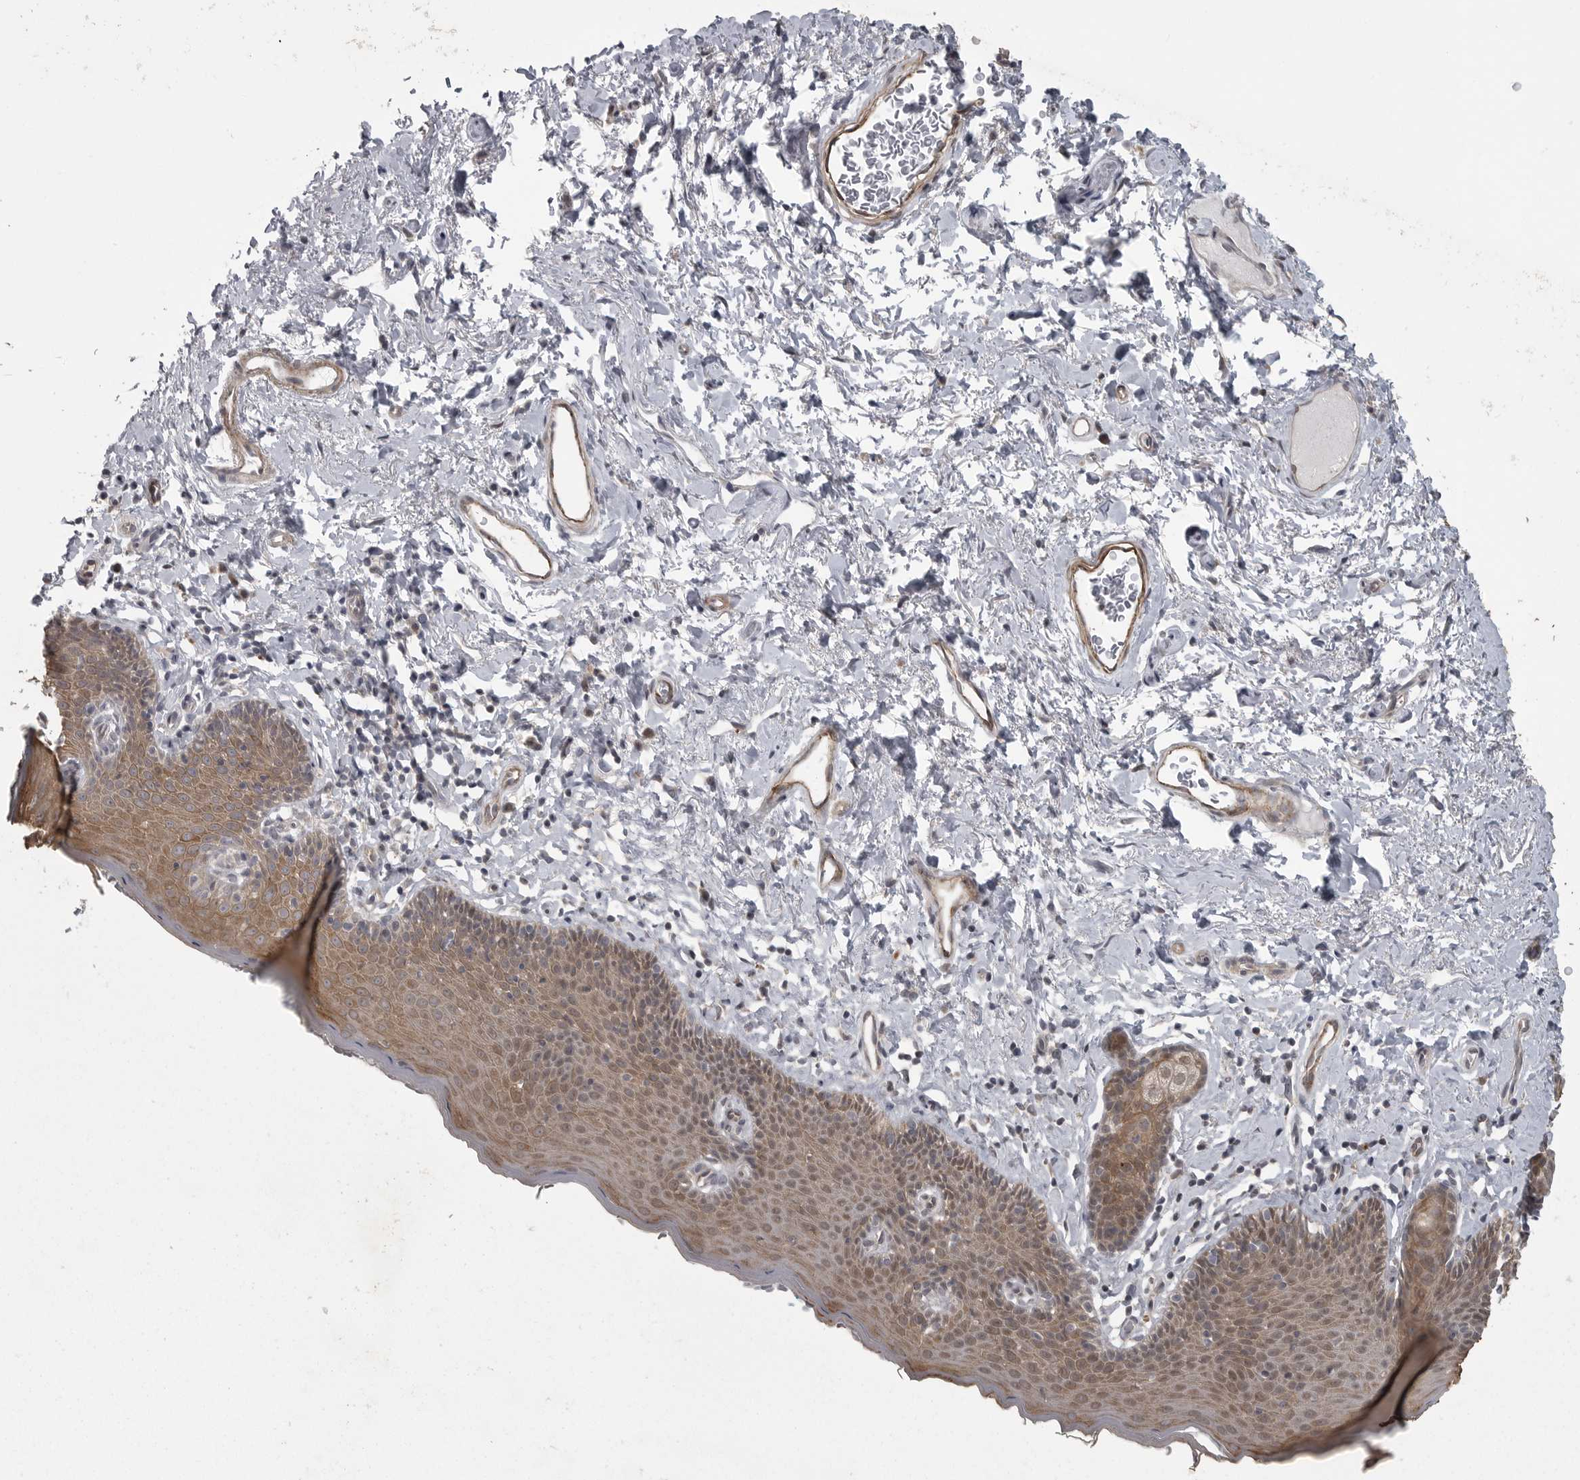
{"staining": {"intensity": "moderate", "quantity": ">75%", "location": "cytoplasmic/membranous"}, "tissue": "skin", "cell_type": "Epidermal cells", "image_type": "normal", "snomed": [{"axis": "morphology", "description": "Normal tissue, NOS"}, {"axis": "topography", "description": "Vulva"}], "caption": "Epidermal cells display medium levels of moderate cytoplasmic/membranous expression in approximately >75% of cells in benign skin.", "gene": "PPP1R9A", "patient": {"sex": "female", "age": 66}}